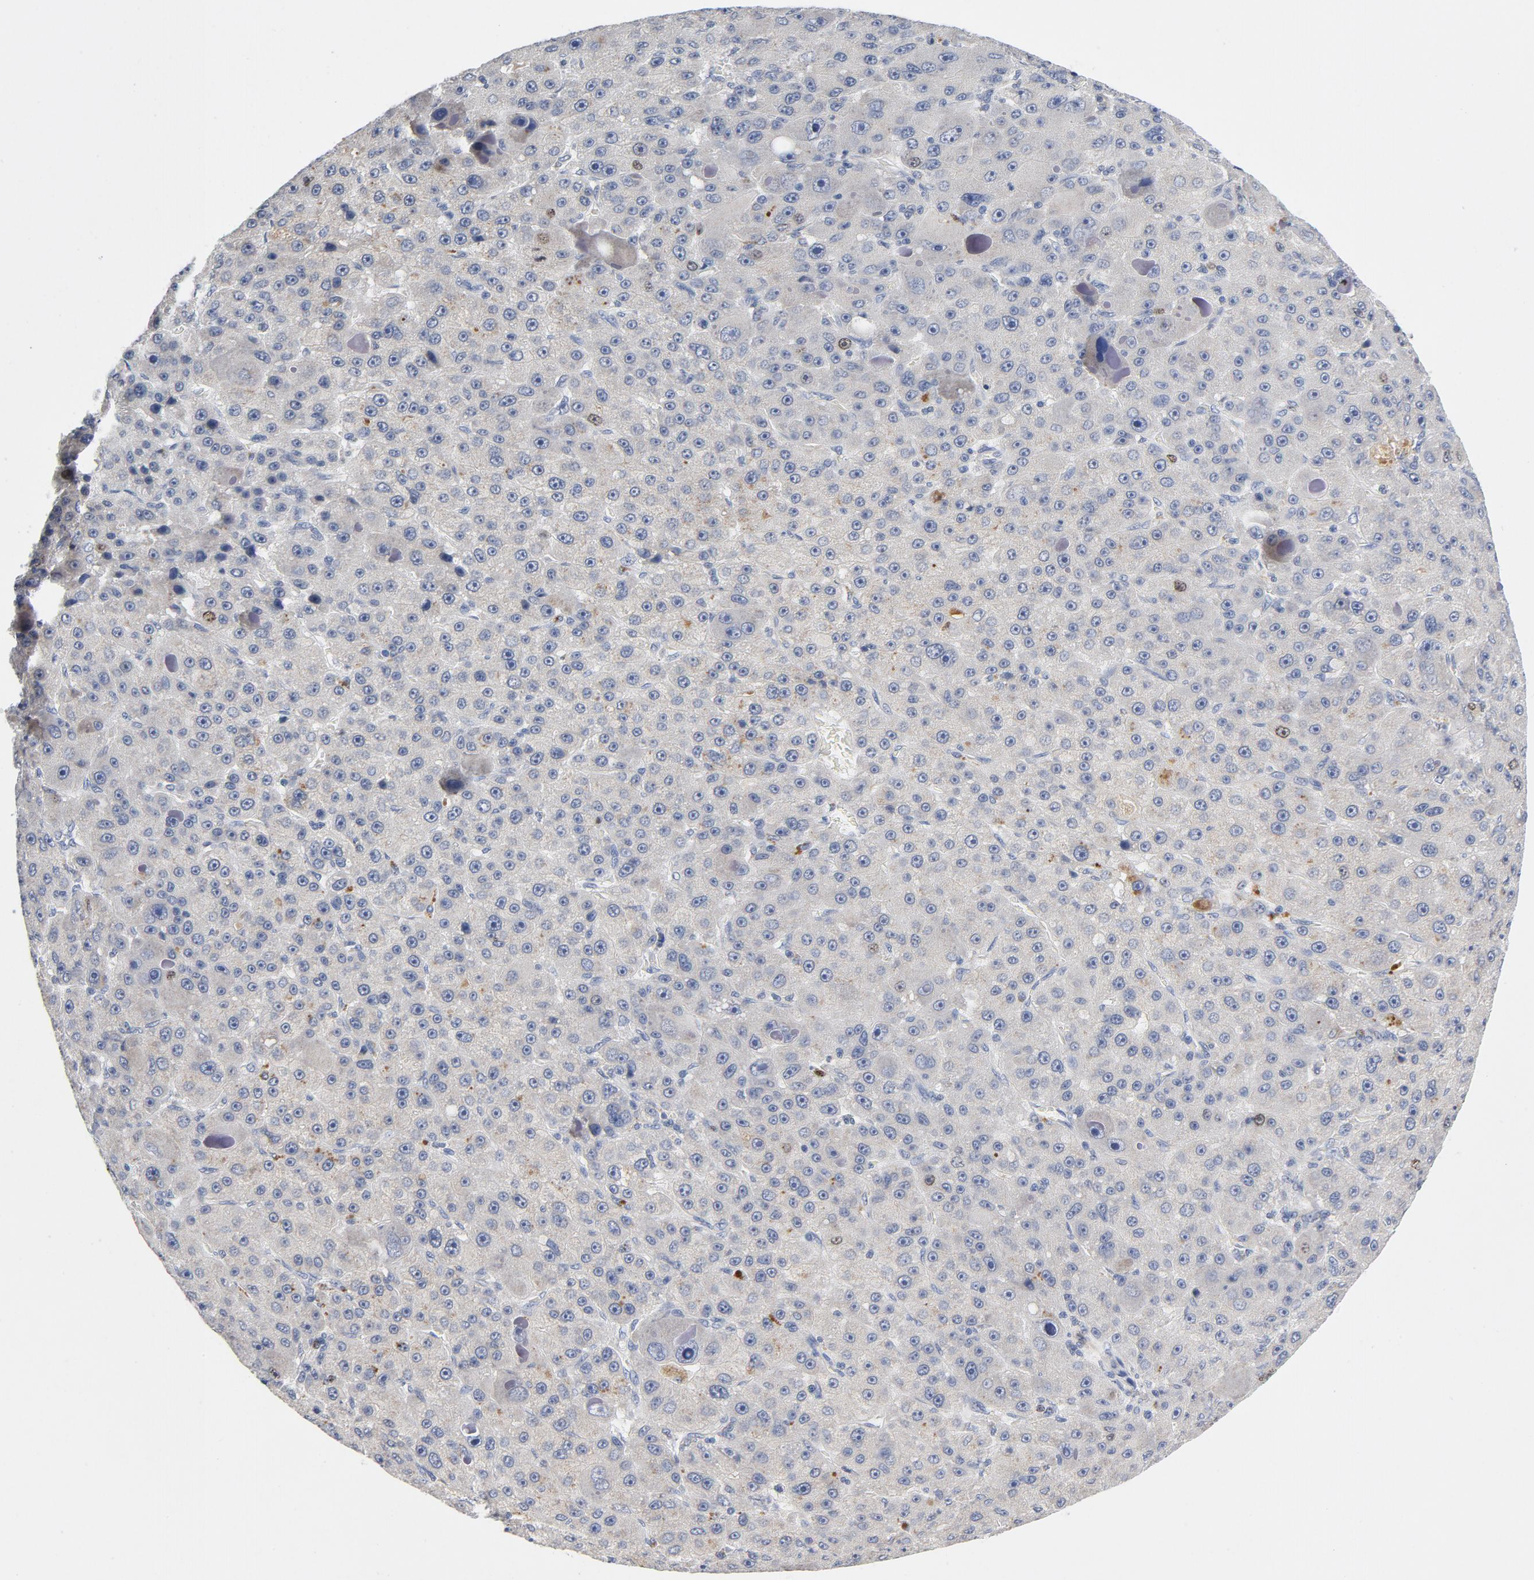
{"staining": {"intensity": "moderate", "quantity": "<25%", "location": "nuclear"}, "tissue": "liver cancer", "cell_type": "Tumor cells", "image_type": "cancer", "snomed": [{"axis": "morphology", "description": "Carcinoma, Hepatocellular, NOS"}, {"axis": "topography", "description": "Liver"}], "caption": "Liver hepatocellular carcinoma stained with IHC shows moderate nuclear positivity in approximately <25% of tumor cells.", "gene": "BIRC5", "patient": {"sex": "male", "age": 76}}